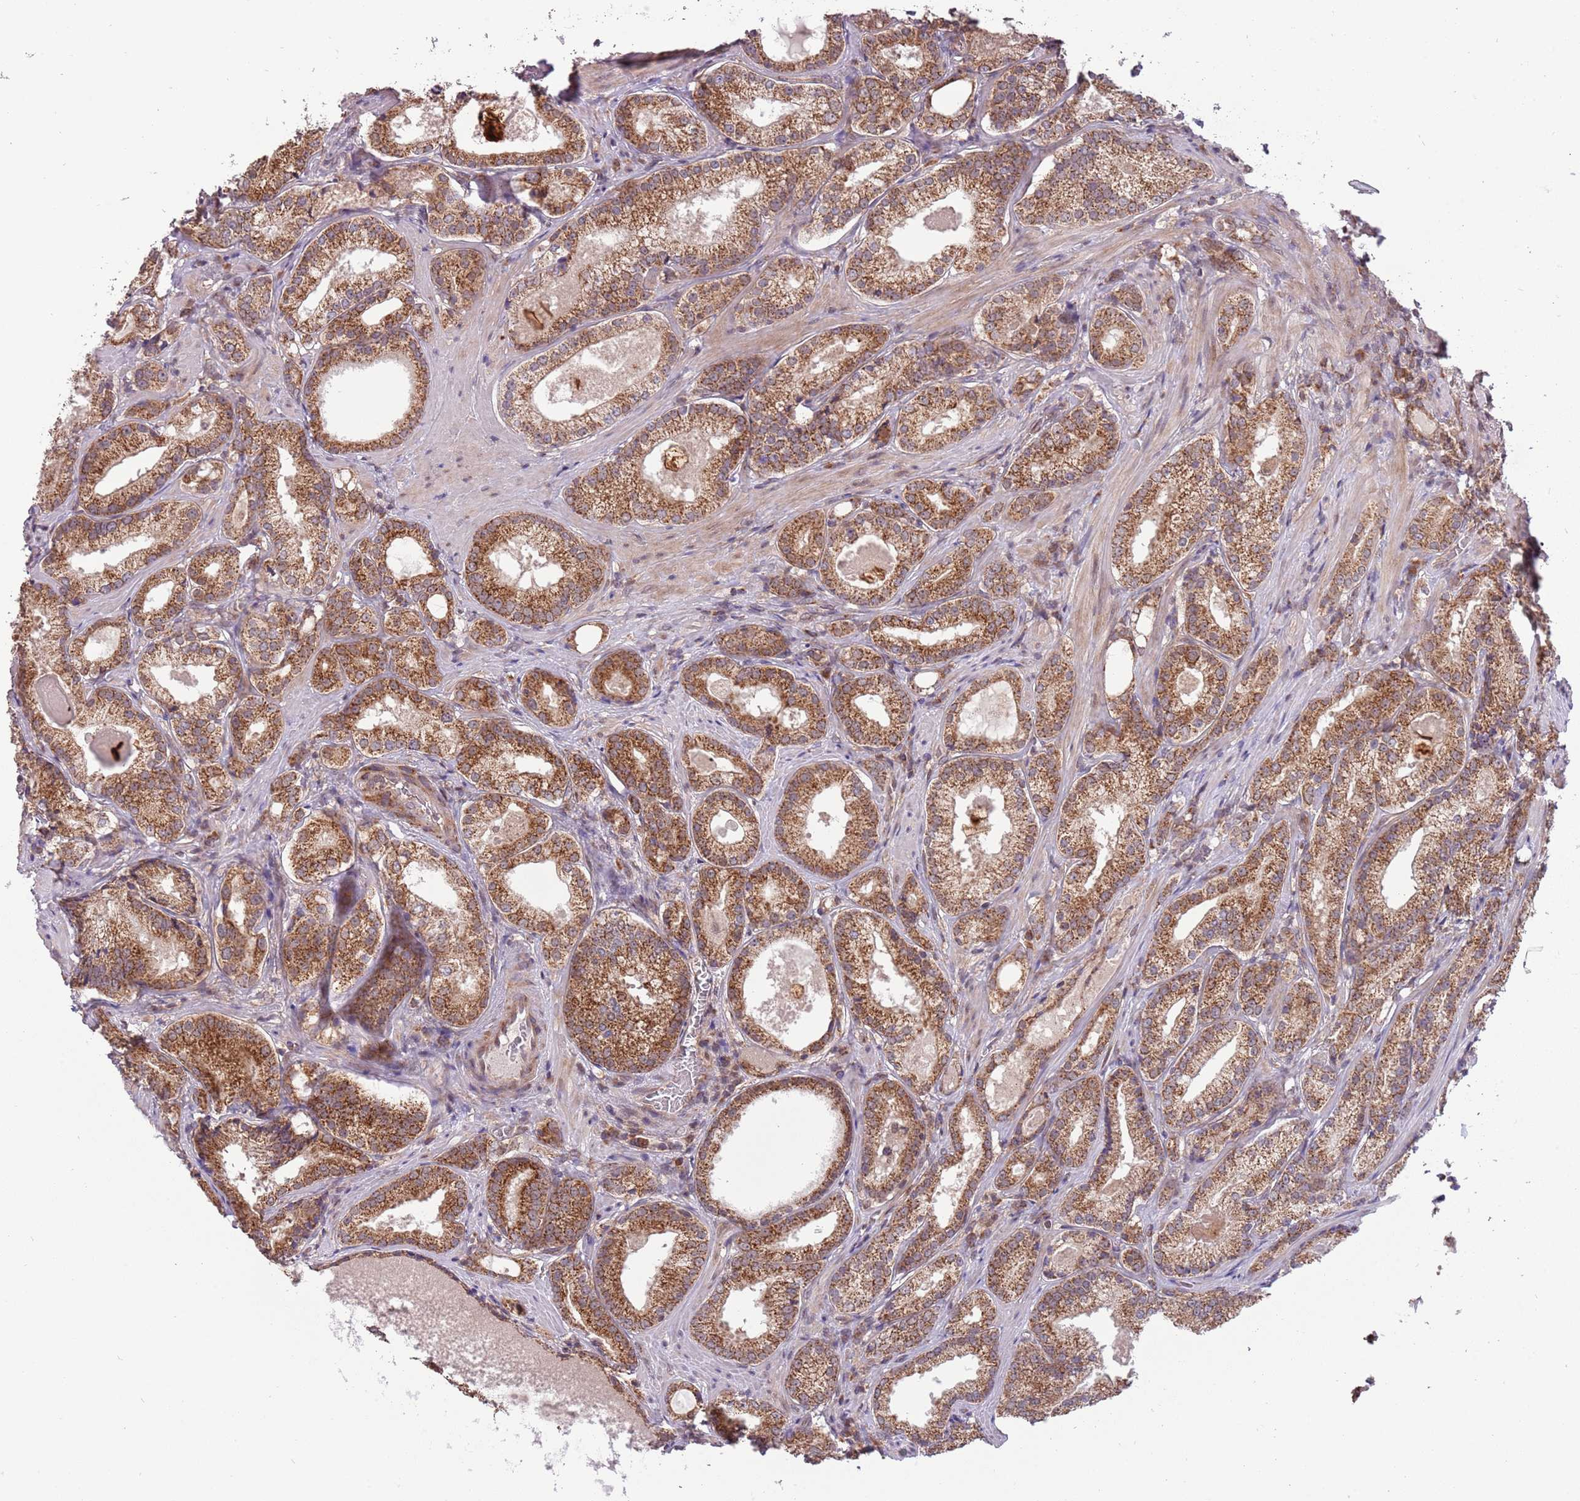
{"staining": {"intensity": "moderate", "quantity": ">75%", "location": "cytoplasmic/membranous"}, "tissue": "prostate cancer", "cell_type": "Tumor cells", "image_type": "cancer", "snomed": [{"axis": "morphology", "description": "Adenocarcinoma, Low grade"}, {"axis": "topography", "description": "Prostate"}], "caption": "Human adenocarcinoma (low-grade) (prostate) stained with a brown dye exhibits moderate cytoplasmic/membranous positive staining in approximately >75% of tumor cells.", "gene": "RNF181", "patient": {"sex": "male", "age": 57}}